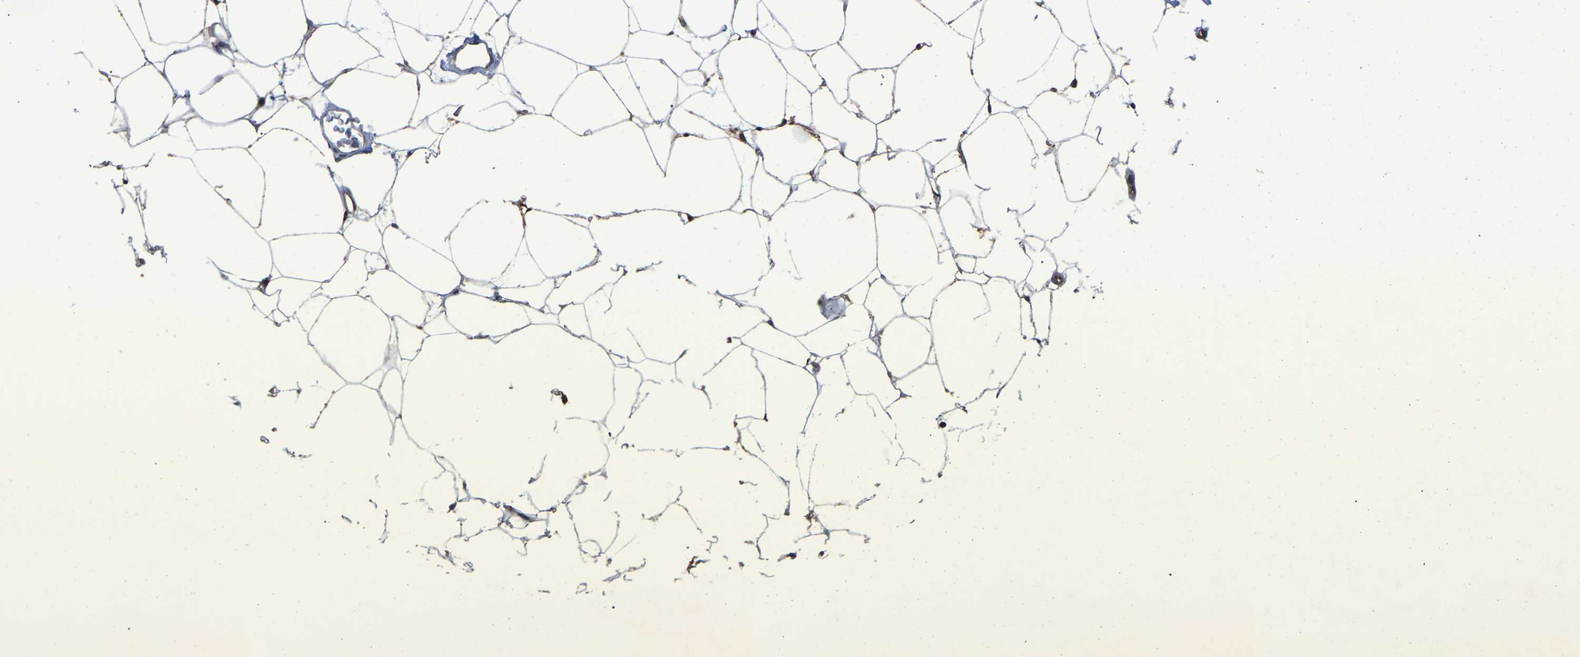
{"staining": {"intensity": "moderate", "quantity": ">75%", "location": "cytoplasmic/membranous"}, "tissue": "adipose tissue", "cell_type": "Adipocytes", "image_type": "normal", "snomed": [{"axis": "morphology", "description": "Normal tissue, NOS"}, {"axis": "topography", "description": "Breast"}, {"axis": "topography", "description": "Soft tissue"}], "caption": "Immunohistochemistry (IHC) (DAB (3,3'-diaminobenzidine)) staining of unremarkable adipose tissue shows moderate cytoplasmic/membranous protein expression in about >75% of adipocytes. Using DAB (3,3'-diaminobenzidine) (brown) and hematoxylin (blue) stains, captured at high magnification using brightfield microscopy.", "gene": "GCC1", "patient": {"sex": "female", "age": 75}}